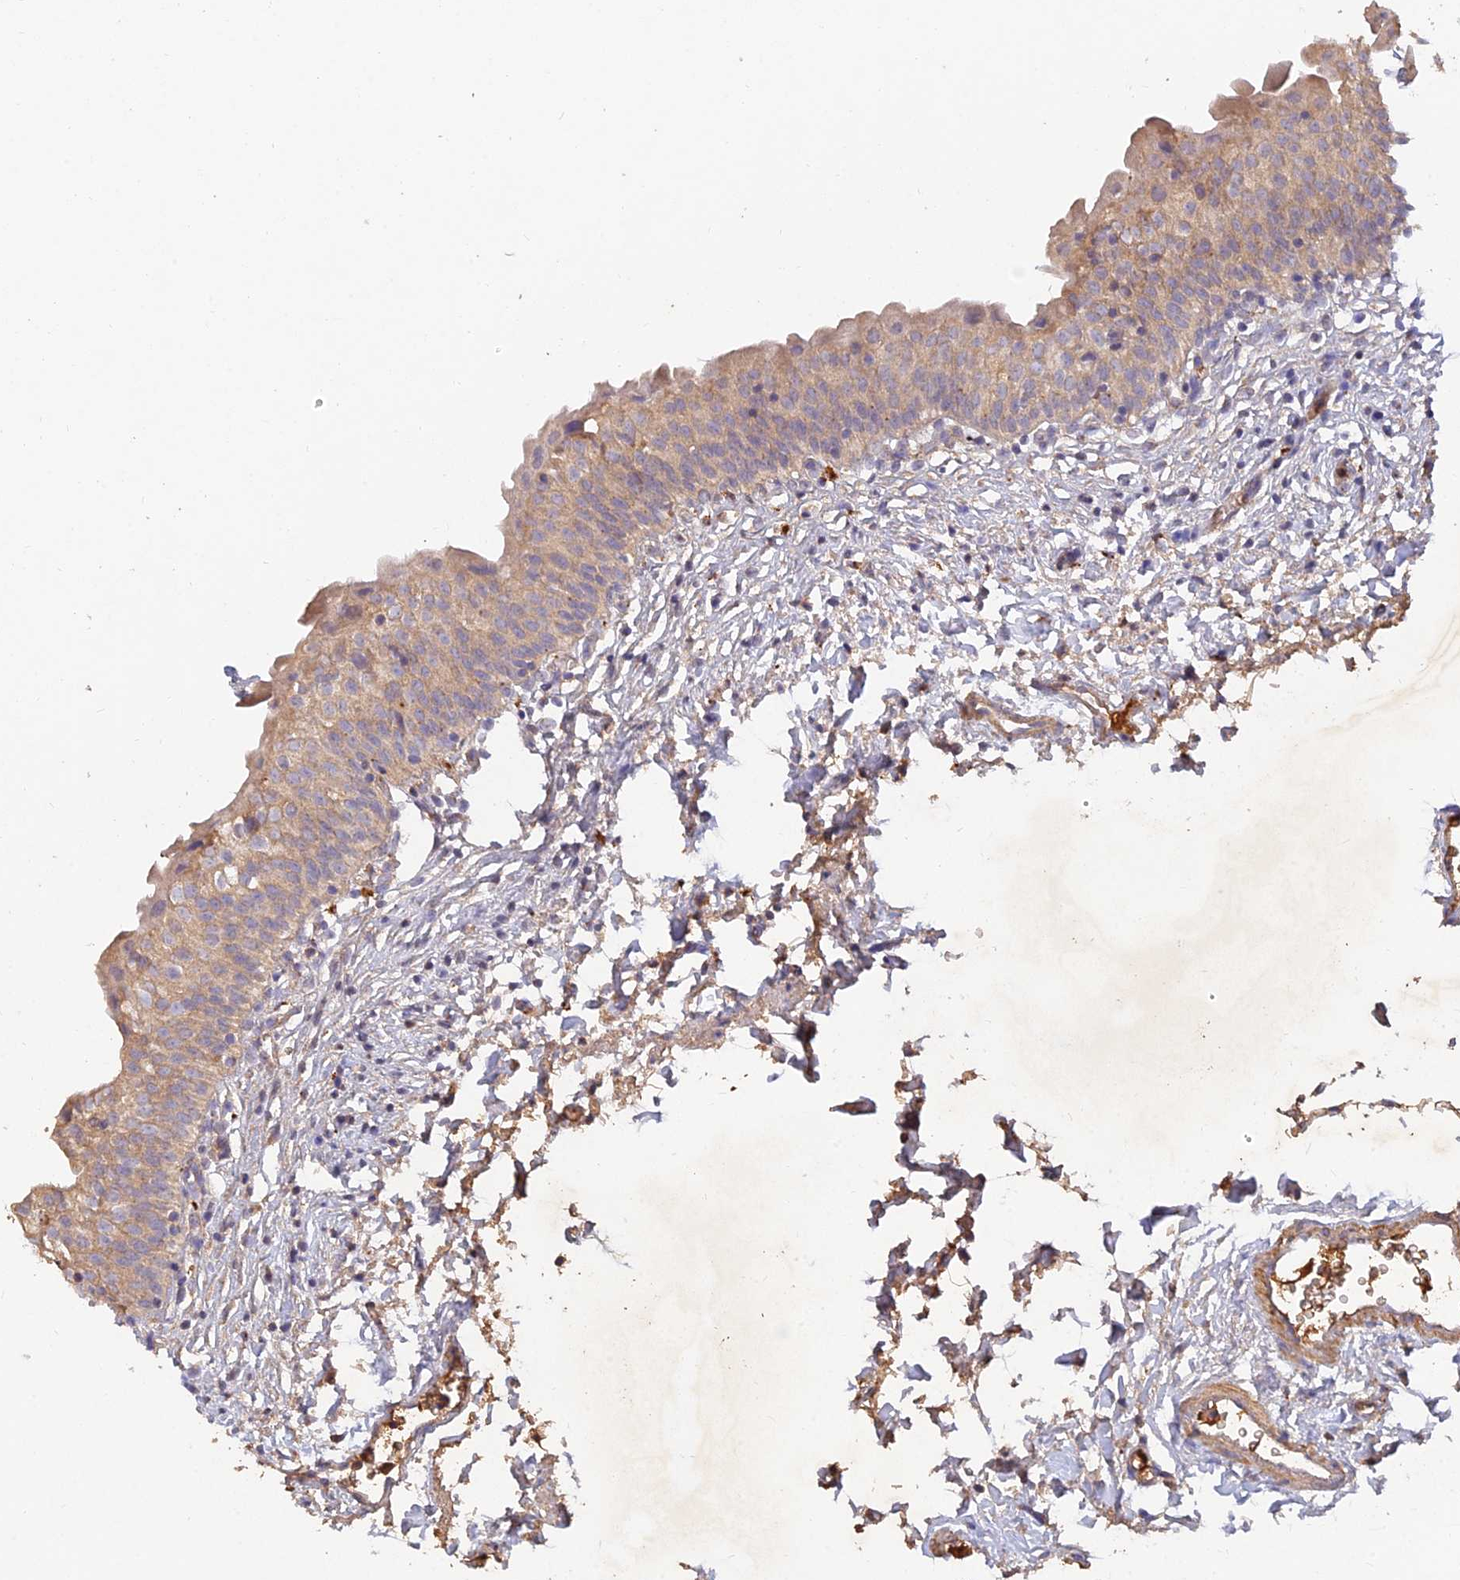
{"staining": {"intensity": "weak", "quantity": ">75%", "location": "cytoplasmic/membranous"}, "tissue": "urinary bladder", "cell_type": "Urothelial cells", "image_type": "normal", "snomed": [{"axis": "morphology", "description": "Normal tissue, NOS"}, {"axis": "topography", "description": "Urinary bladder"}], "caption": "A high-resolution histopathology image shows immunohistochemistry staining of unremarkable urinary bladder, which shows weak cytoplasmic/membranous staining in about >75% of urothelial cells.", "gene": "ACSM5", "patient": {"sex": "male", "age": 55}}